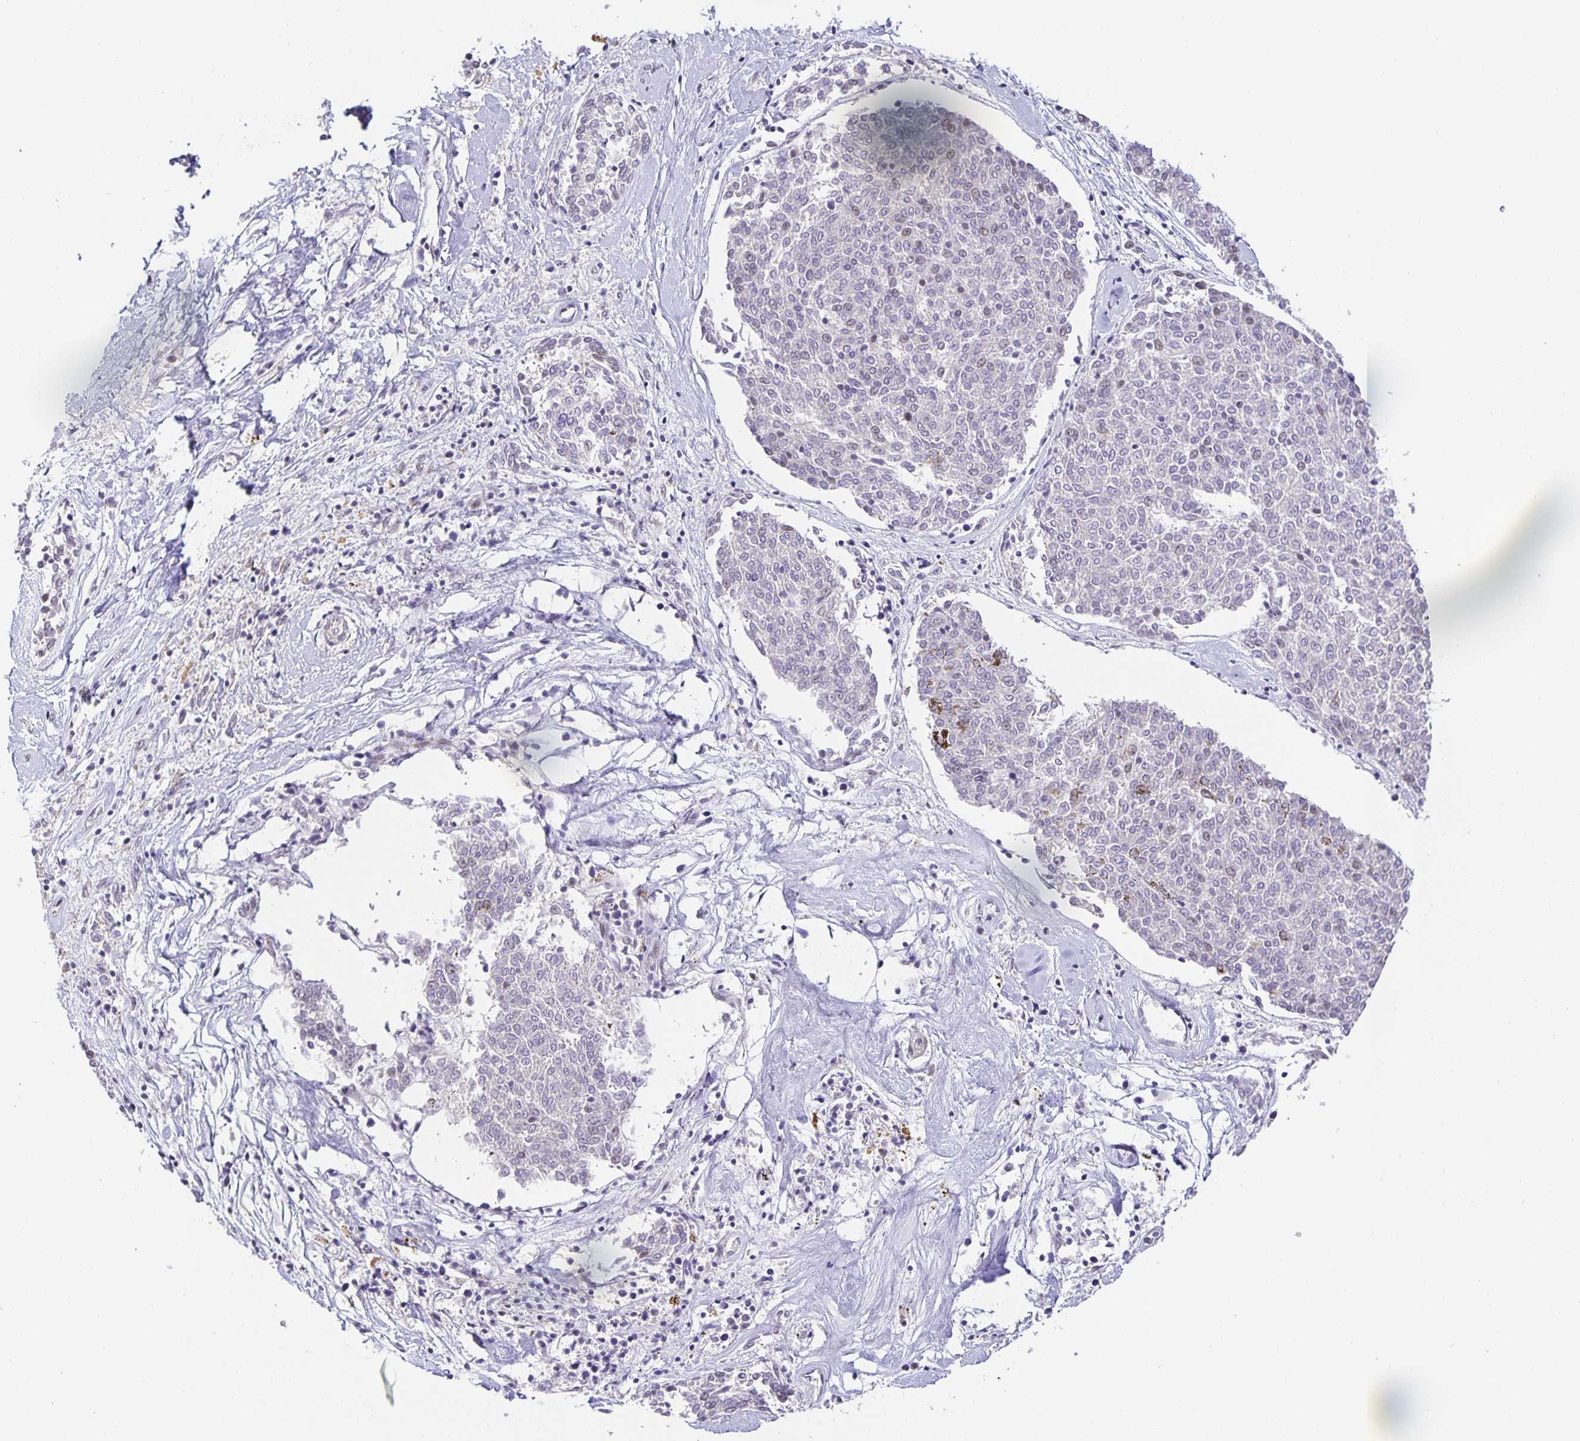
{"staining": {"intensity": "negative", "quantity": "none", "location": "none"}, "tissue": "melanoma", "cell_type": "Tumor cells", "image_type": "cancer", "snomed": [{"axis": "morphology", "description": "Malignant melanoma, NOS"}, {"axis": "topography", "description": "Skin"}], "caption": "Malignant melanoma stained for a protein using immunohistochemistry displays no positivity tumor cells.", "gene": "TJP3", "patient": {"sex": "female", "age": 72}}